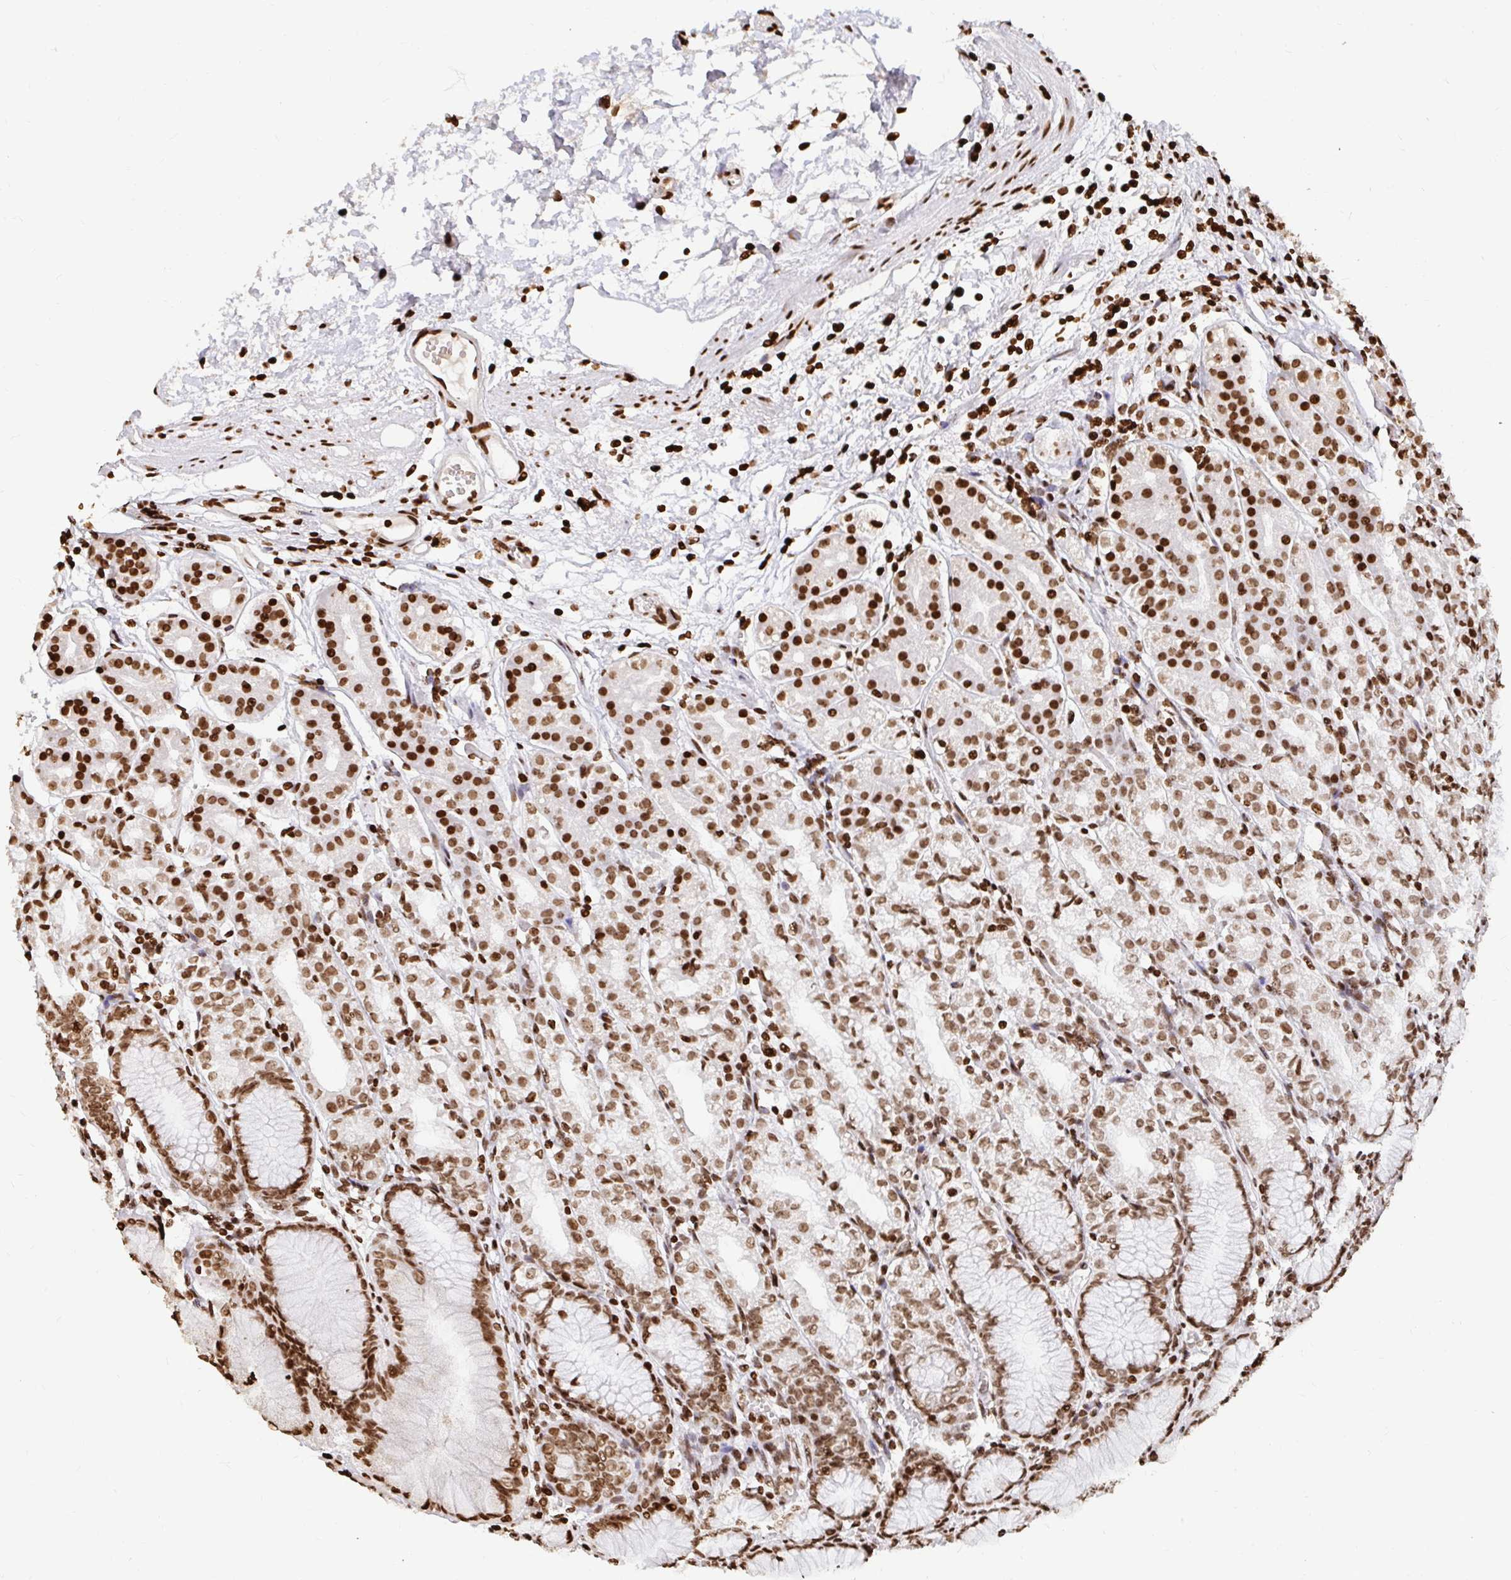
{"staining": {"intensity": "strong", "quantity": ">75%", "location": "nuclear"}, "tissue": "stomach", "cell_type": "Glandular cells", "image_type": "normal", "snomed": [{"axis": "morphology", "description": "Normal tissue, NOS"}, {"axis": "topography", "description": "Stomach"}], "caption": "Strong nuclear protein staining is appreciated in approximately >75% of glandular cells in stomach. (brown staining indicates protein expression, while blue staining denotes nuclei).", "gene": "H2BC5", "patient": {"sex": "female", "age": 57}}